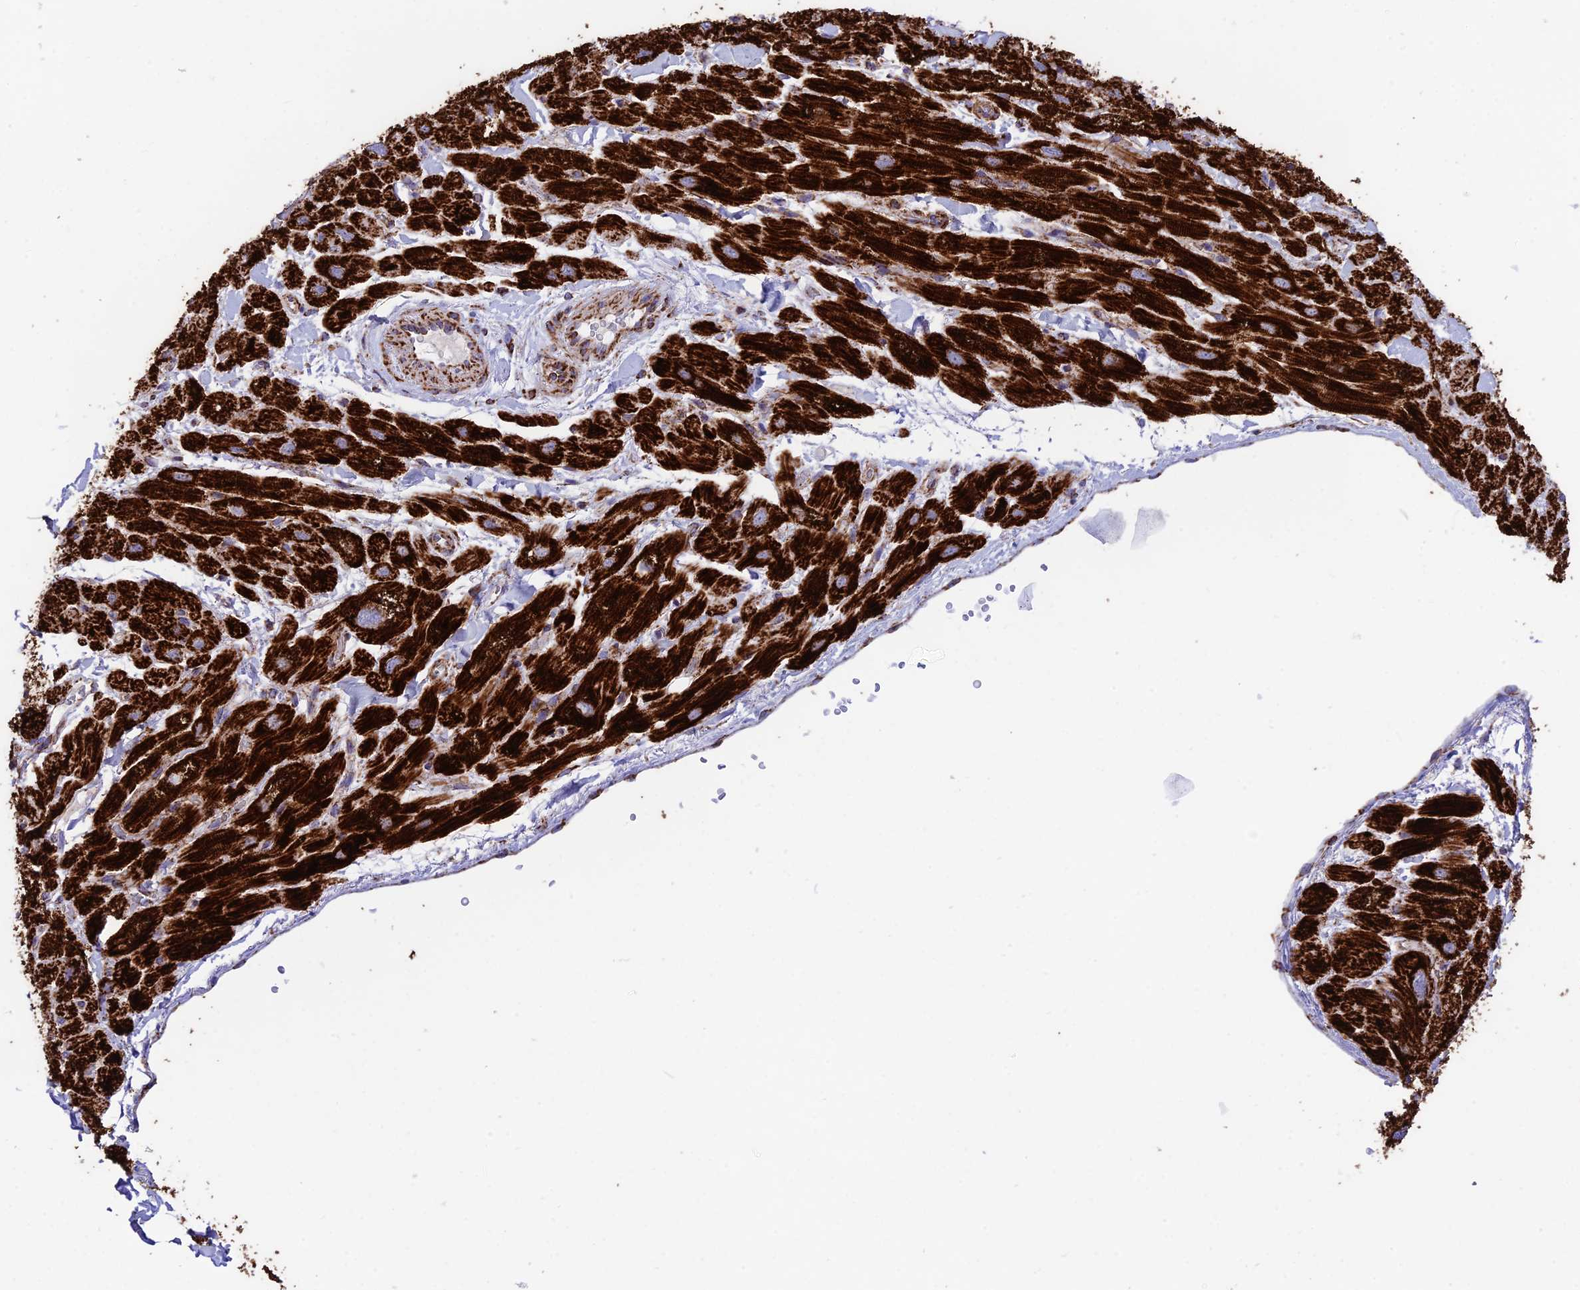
{"staining": {"intensity": "strong", "quantity": ">75%", "location": "cytoplasmic/membranous"}, "tissue": "heart muscle", "cell_type": "Cardiomyocytes", "image_type": "normal", "snomed": [{"axis": "morphology", "description": "Normal tissue, NOS"}, {"axis": "topography", "description": "Heart"}], "caption": "IHC histopathology image of unremarkable human heart muscle stained for a protein (brown), which displays high levels of strong cytoplasmic/membranous staining in about >75% of cardiomyocytes.", "gene": "CHCHD3", "patient": {"sex": "male", "age": 65}}